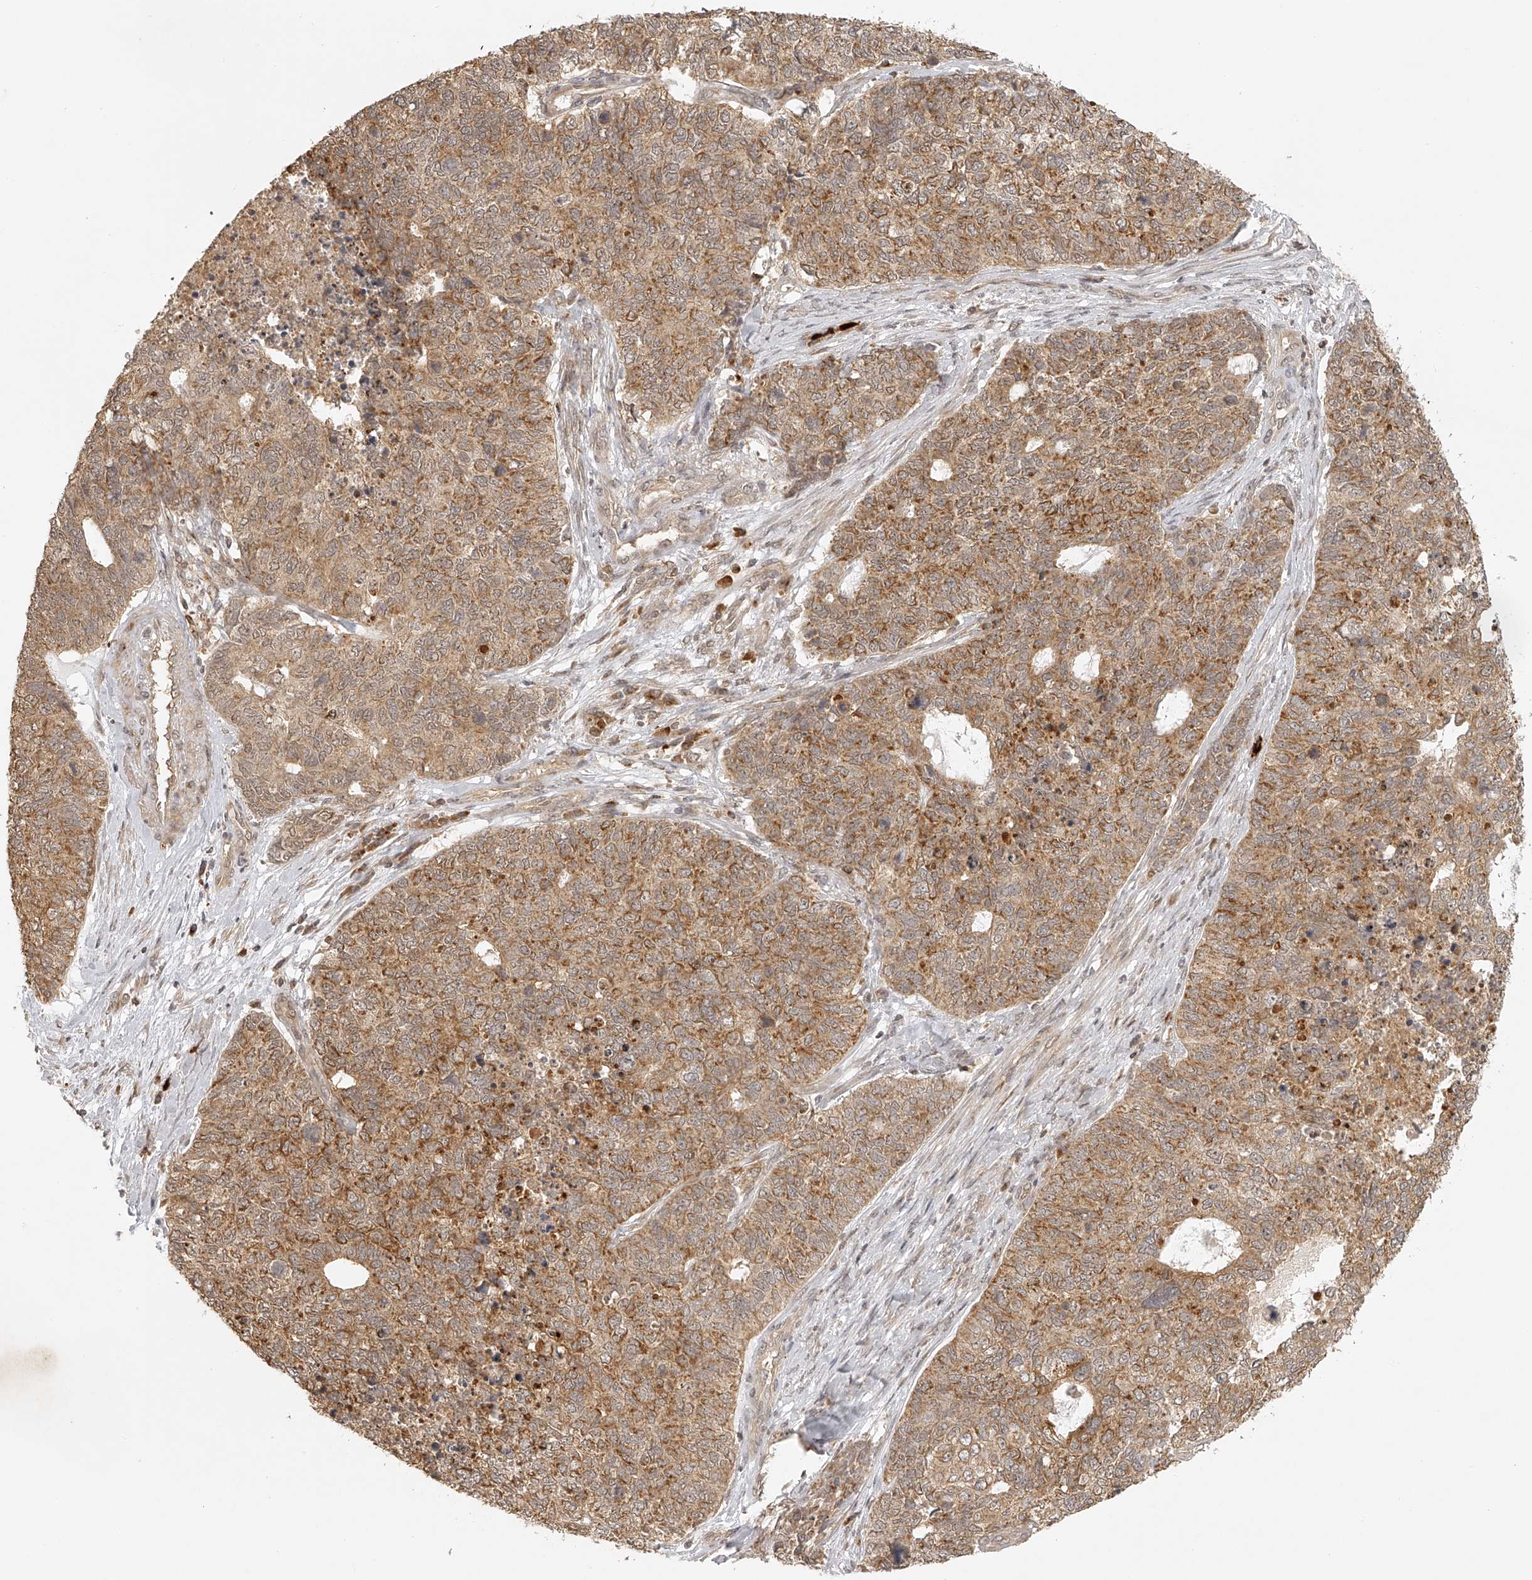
{"staining": {"intensity": "moderate", "quantity": ">75%", "location": "cytoplasmic/membranous"}, "tissue": "cervical cancer", "cell_type": "Tumor cells", "image_type": "cancer", "snomed": [{"axis": "morphology", "description": "Squamous cell carcinoma, NOS"}, {"axis": "topography", "description": "Cervix"}], "caption": "Approximately >75% of tumor cells in cervical cancer exhibit moderate cytoplasmic/membranous protein positivity as visualized by brown immunohistochemical staining.", "gene": "BCL2L11", "patient": {"sex": "female", "age": 63}}